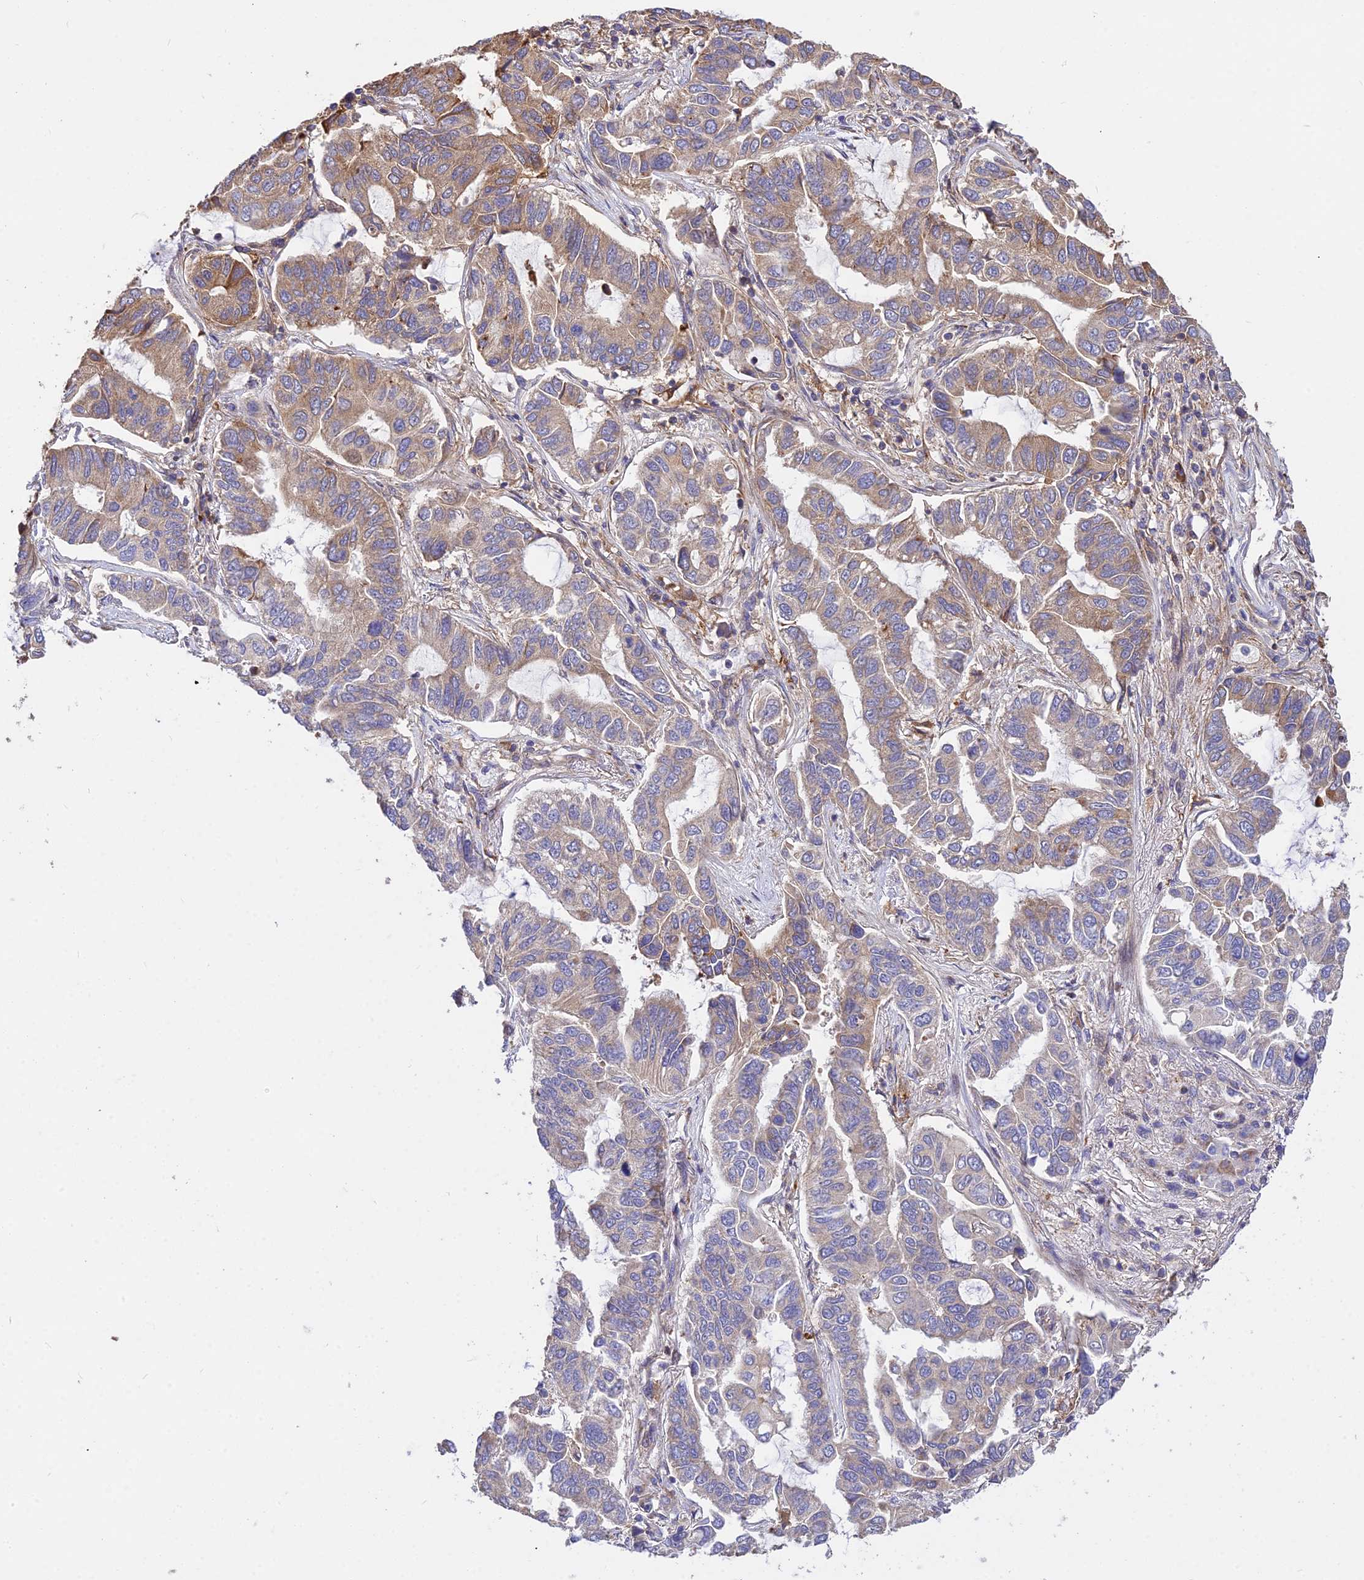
{"staining": {"intensity": "moderate", "quantity": "25%-75%", "location": "cytoplasmic/membranous"}, "tissue": "lung cancer", "cell_type": "Tumor cells", "image_type": "cancer", "snomed": [{"axis": "morphology", "description": "Adenocarcinoma, NOS"}, {"axis": "topography", "description": "Lung"}], "caption": "Tumor cells demonstrate medium levels of moderate cytoplasmic/membranous staining in approximately 25%-75% of cells in lung cancer.", "gene": "ROCK1", "patient": {"sex": "male", "age": 64}}